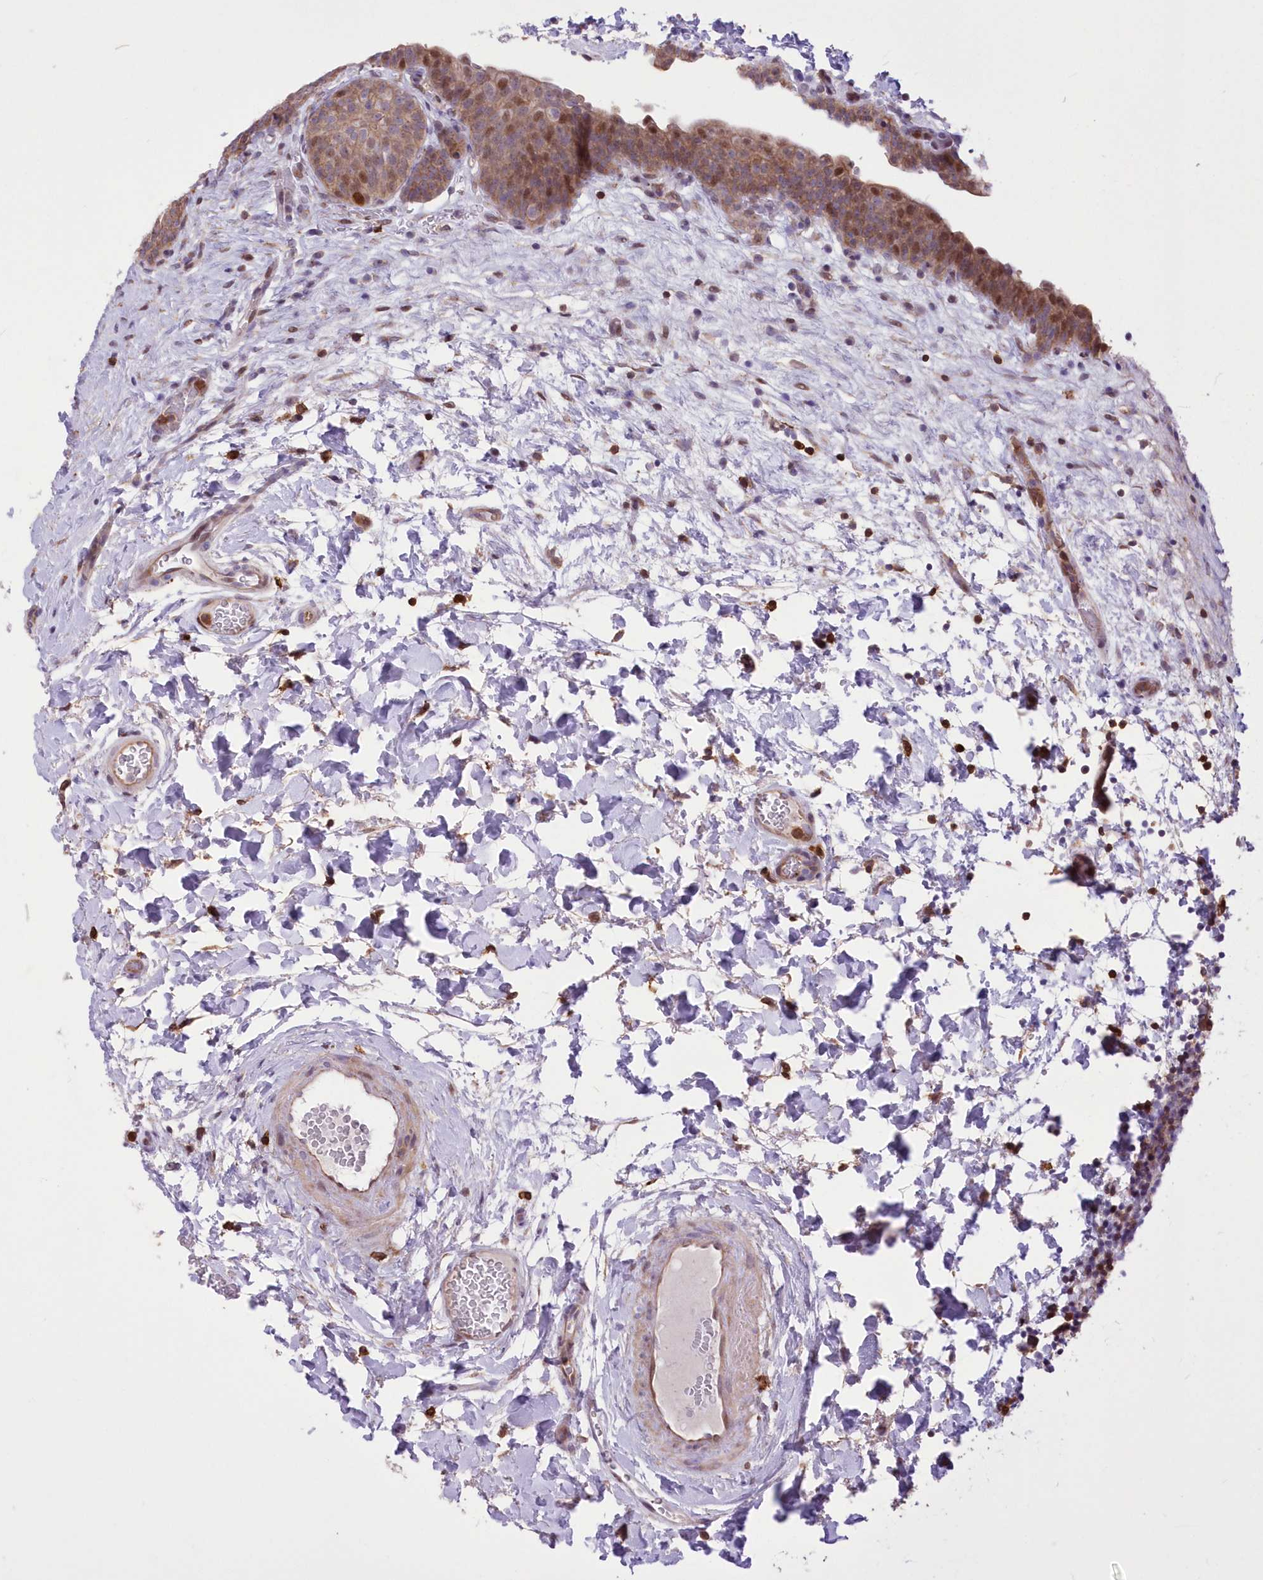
{"staining": {"intensity": "moderate", "quantity": ">75%", "location": "cytoplasmic/membranous,nuclear"}, "tissue": "urinary bladder", "cell_type": "Urothelial cells", "image_type": "normal", "snomed": [{"axis": "morphology", "description": "Normal tissue, NOS"}, {"axis": "topography", "description": "Urinary bladder"}], "caption": "IHC micrograph of normal urinary bladder: urinary bladder stained using IHC displays medium levels of moderate protein expression localized specifically in the cytoplasmic/membranous,nuclear of urothelial cells, appearing as a cytoplasmic/membranous,nuclear brown color.", "gene": "RNPEPL1", "patient": {"sex": "male", "age": 83}}